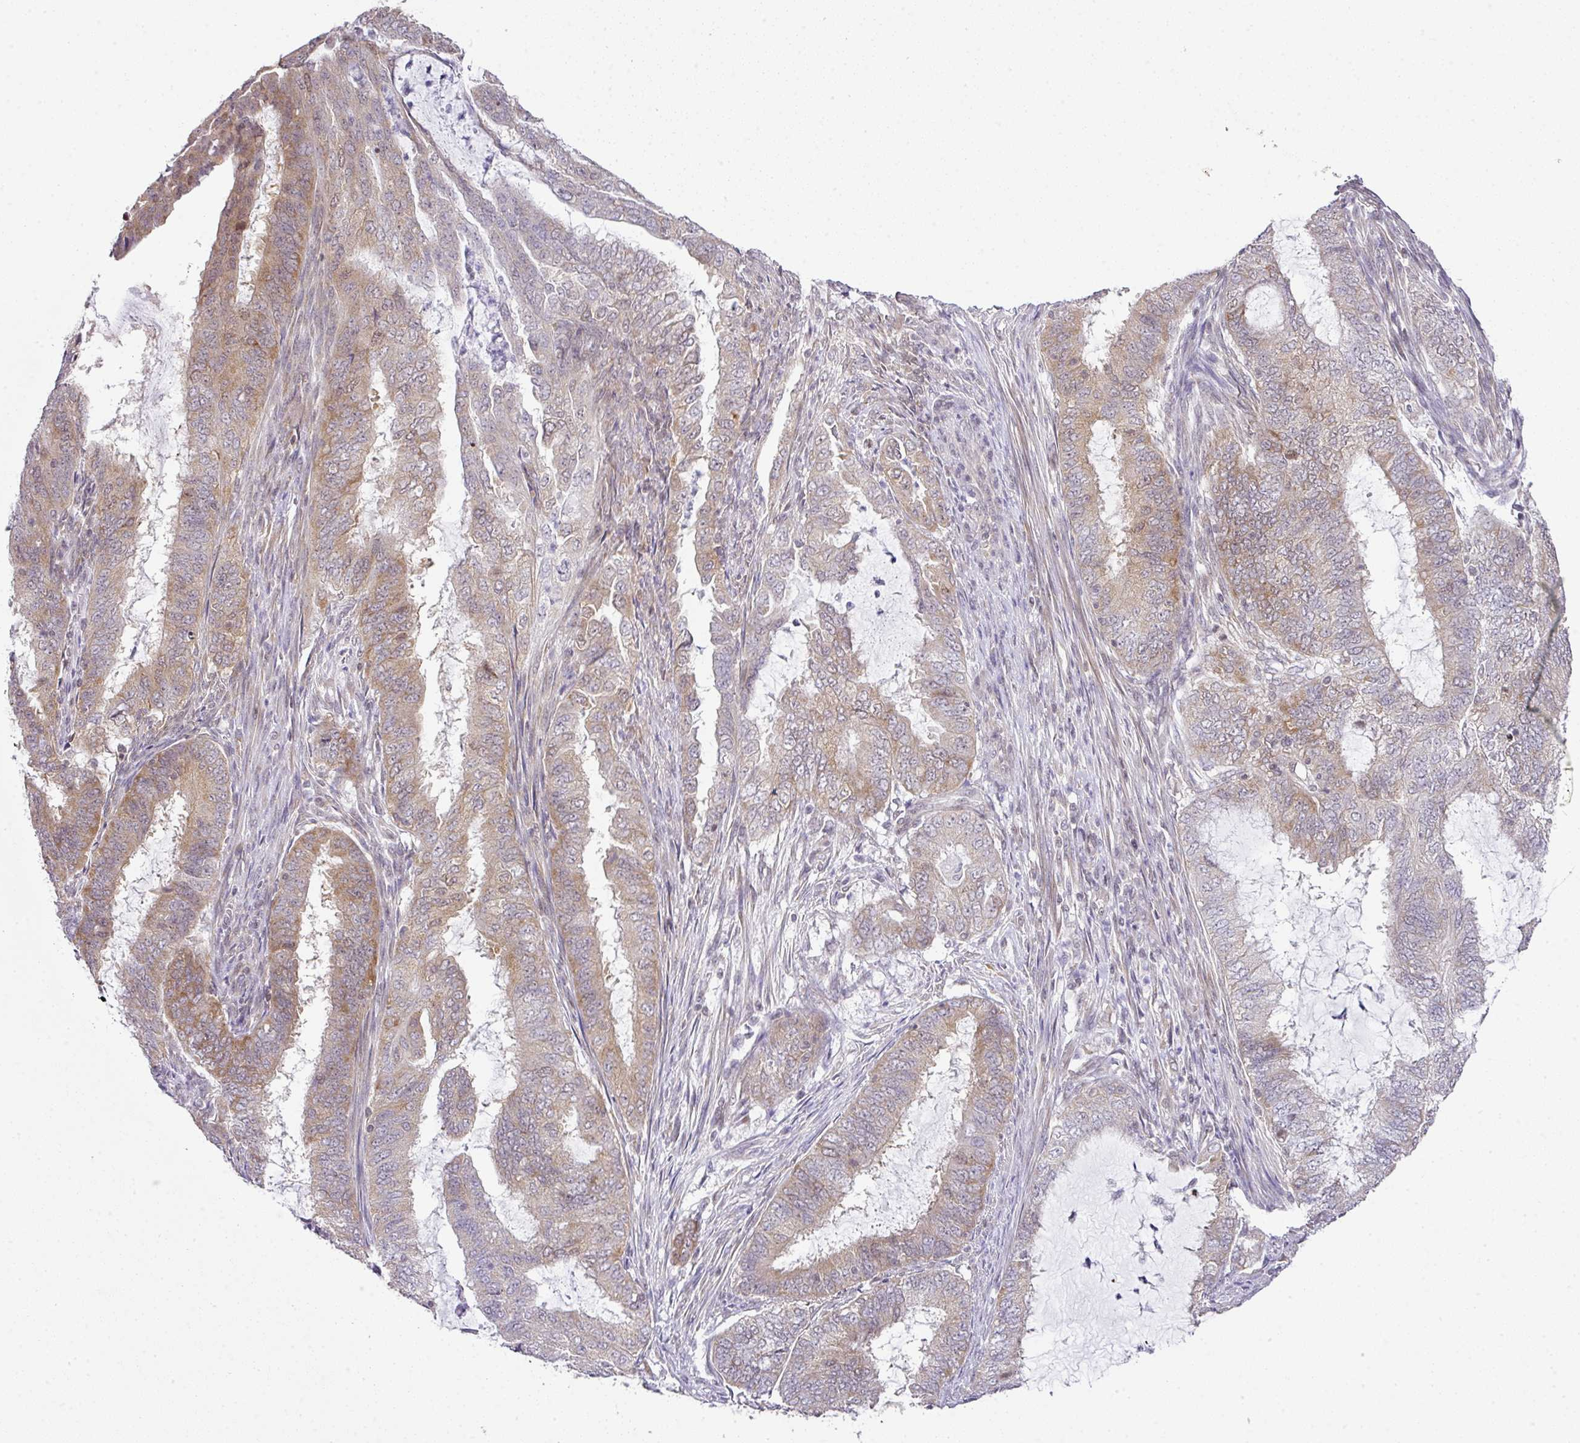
{"staining": {"intensity": "moderate", "quantity": "25%-75%", "location": "cytoplasmic/membranous"}, "tissue": "endometrial cancer", "cell_type": "Tumor cells", "image_type": "cancer", "snomed": [{"axis": "morphology", "description": "Adenocarcinoma, NOS"}, {"axis": "topography", "description": "Endometrium"}], "caption": "Tumor cells demonstrate medium levels of moderate cytoplasmic/membranous expression in approximately 25%-75% of cells in human endometrial cancer (adenocarcinoma).", "gene": "FAM32A", "patient": {"sex": "female", "age": 51}}